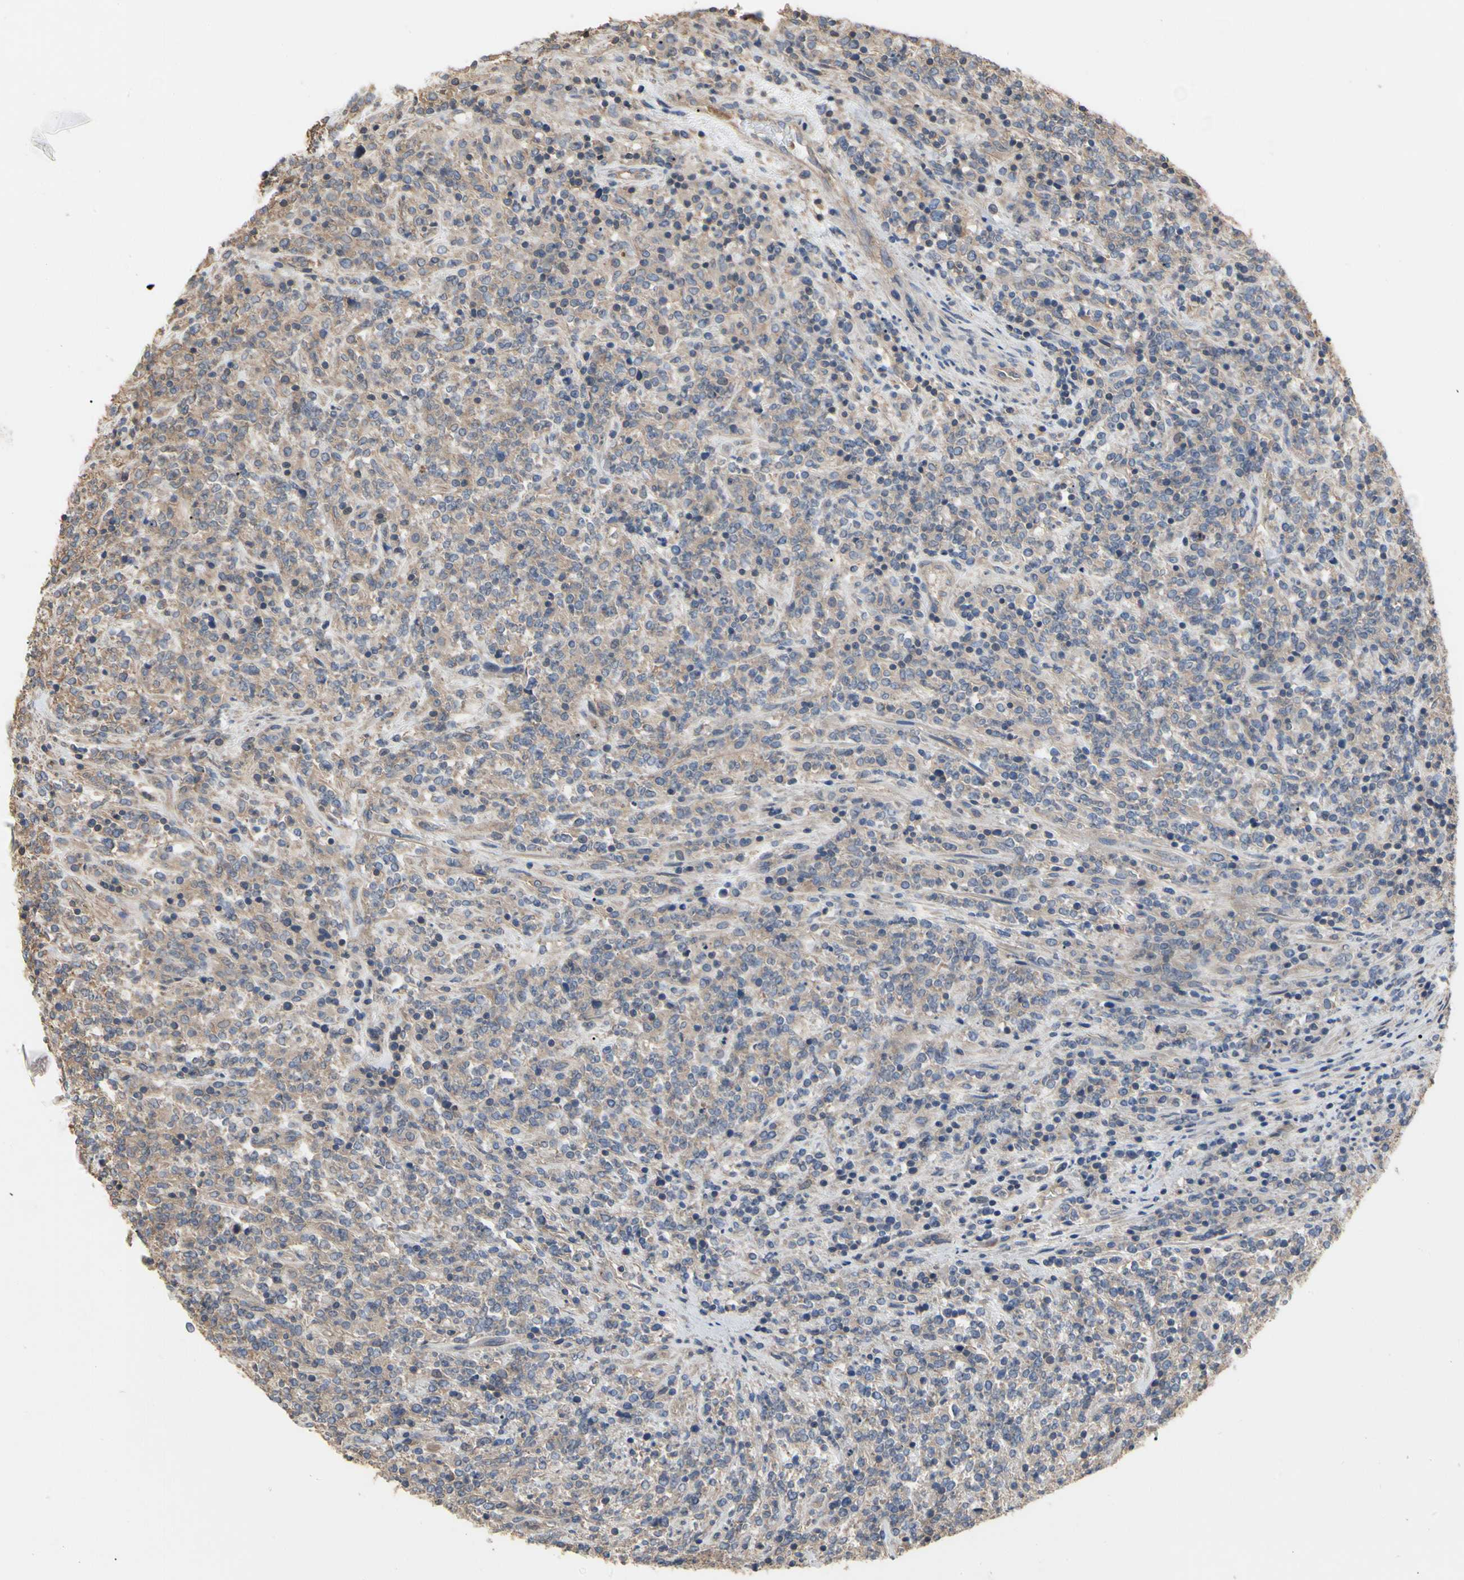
{"staining": {"intensity": "weak", "quantity": "25%-75%", "location": "cytoplasmic/membranous"}, "tissue": "lymphoma", "cell_type": "Tumor cells", "image_type": "cancer", "snomed": [{"axis": "morphology", "description": "Malignant lymphoma, non-Hodgkin's type, High grade"}, {"axis": "topography", "description": "Soft tissue"}], "caption": "Human lymphoma stained with a brown dye demonstrates weak cytoplasmic/membranous positive staining in approximately 25%-75% of tumor cells.", "gene": "PDZK1", "patient": {"sex": "male", "age": 18}}